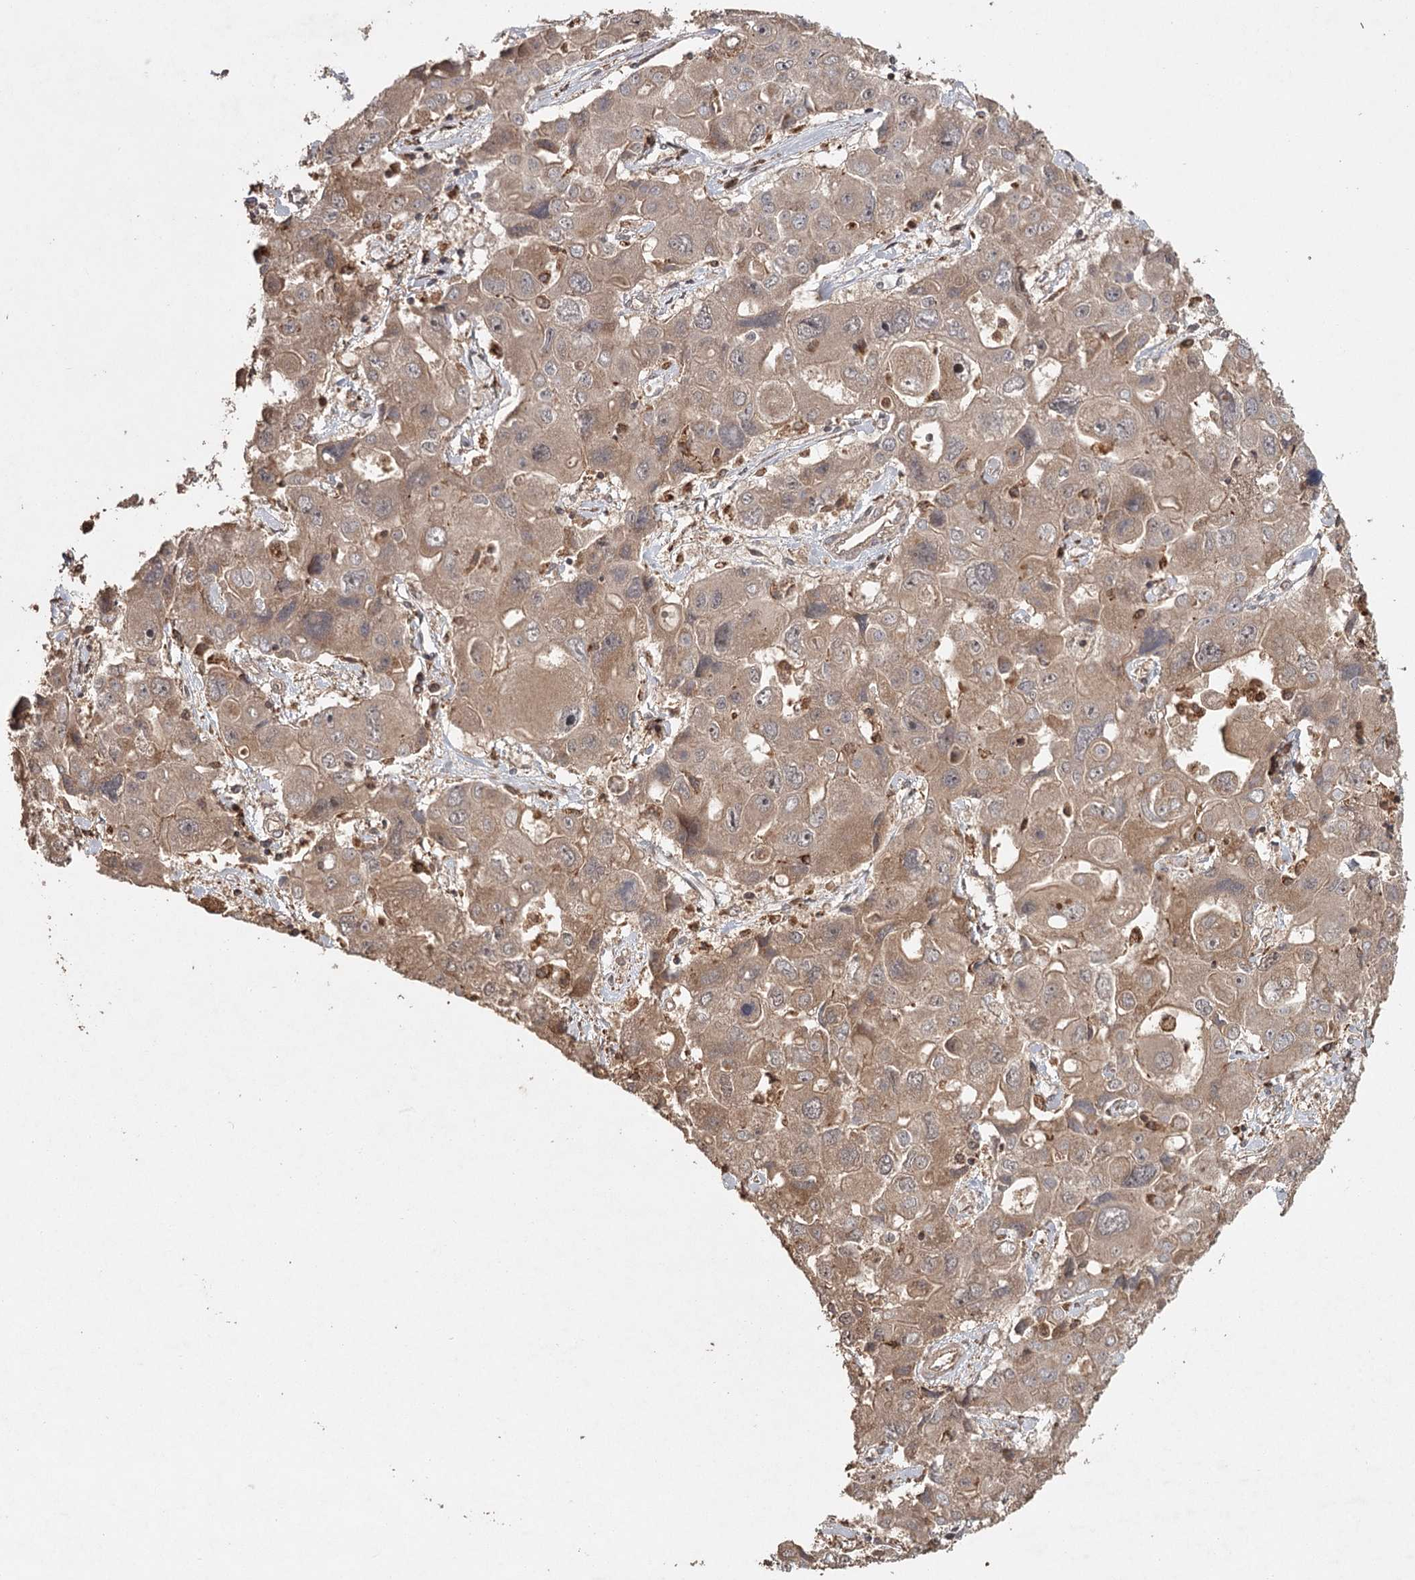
{"staining": {"intensity": "moderate", "quantity": ">75%", "location": "cytoplasmic/membranous"}, "tissue": "liver cancer", "cell_type": "Tumor cells", "image_type": "cancer", "snomed": [{"axis": "morphology", "description": "Cholangiocarcinoma"}, {"axis": "topography", "description": "Liver"}], "caption": "Liver cancer (cholangiocarcinoma) was stained to show a protein in brown. There is medium levels of moderate cytoplasmic/membranous positivity in about >75% of tumor cells.", "gene": "FAXC", "patient": {"sex": "male", "age": 67}}